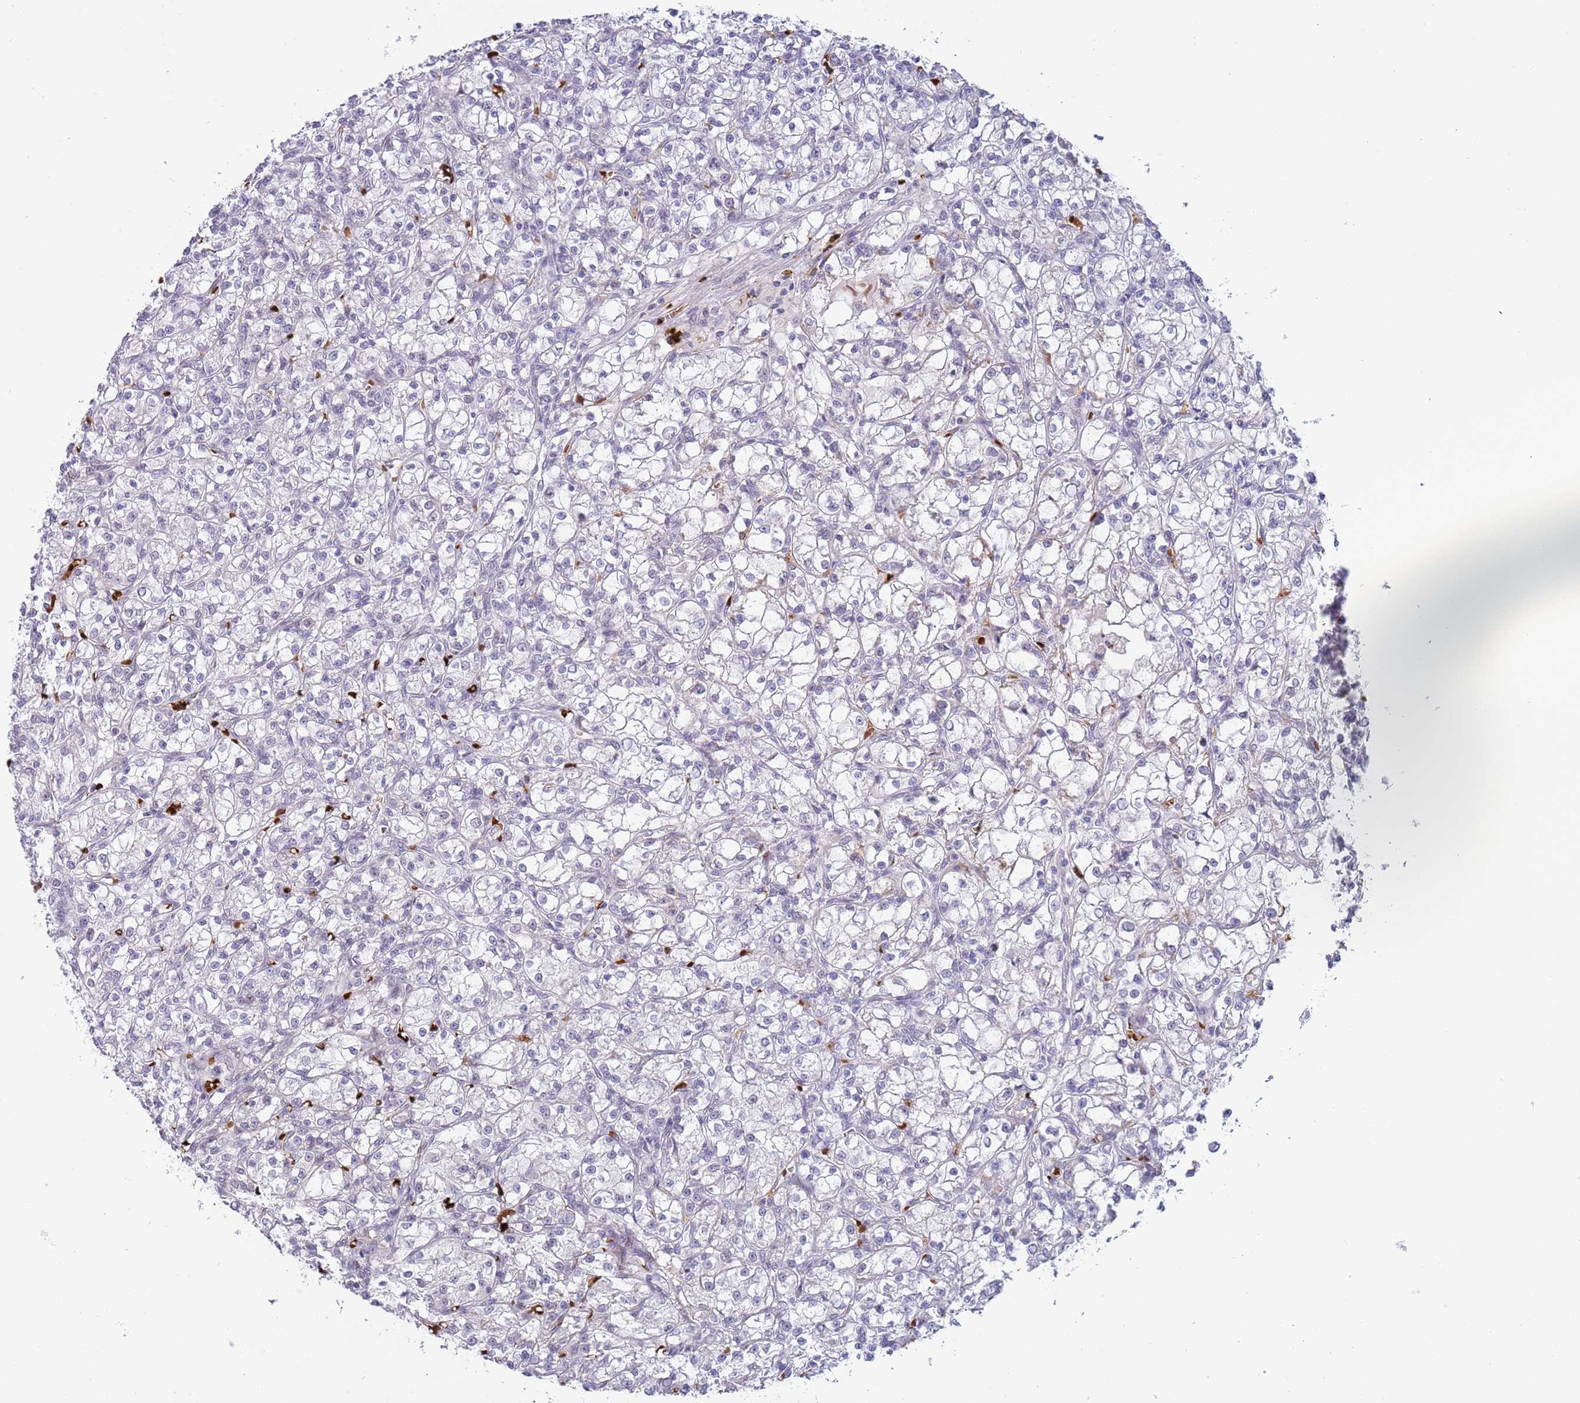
{"staining": {"intensity": "negative", "quantity": "none", "location": "none"}, "tissue": "renal cancer", "cell_type": "Tumor cells", "image_type": "cancer", "snomed": [{"axis": "morphology", "description": "Adenocarcinoma, NOS"}, {"axis": "topography", "description": "Kidney"}], "caption": "An IHC micrograph of adenocarcinoma (renal) is shown. There is no staining in tumor cells of adenocarcinoma (renal).", "gene": "LYPD6B", "patient": {"sex": "female", "age": 59}}